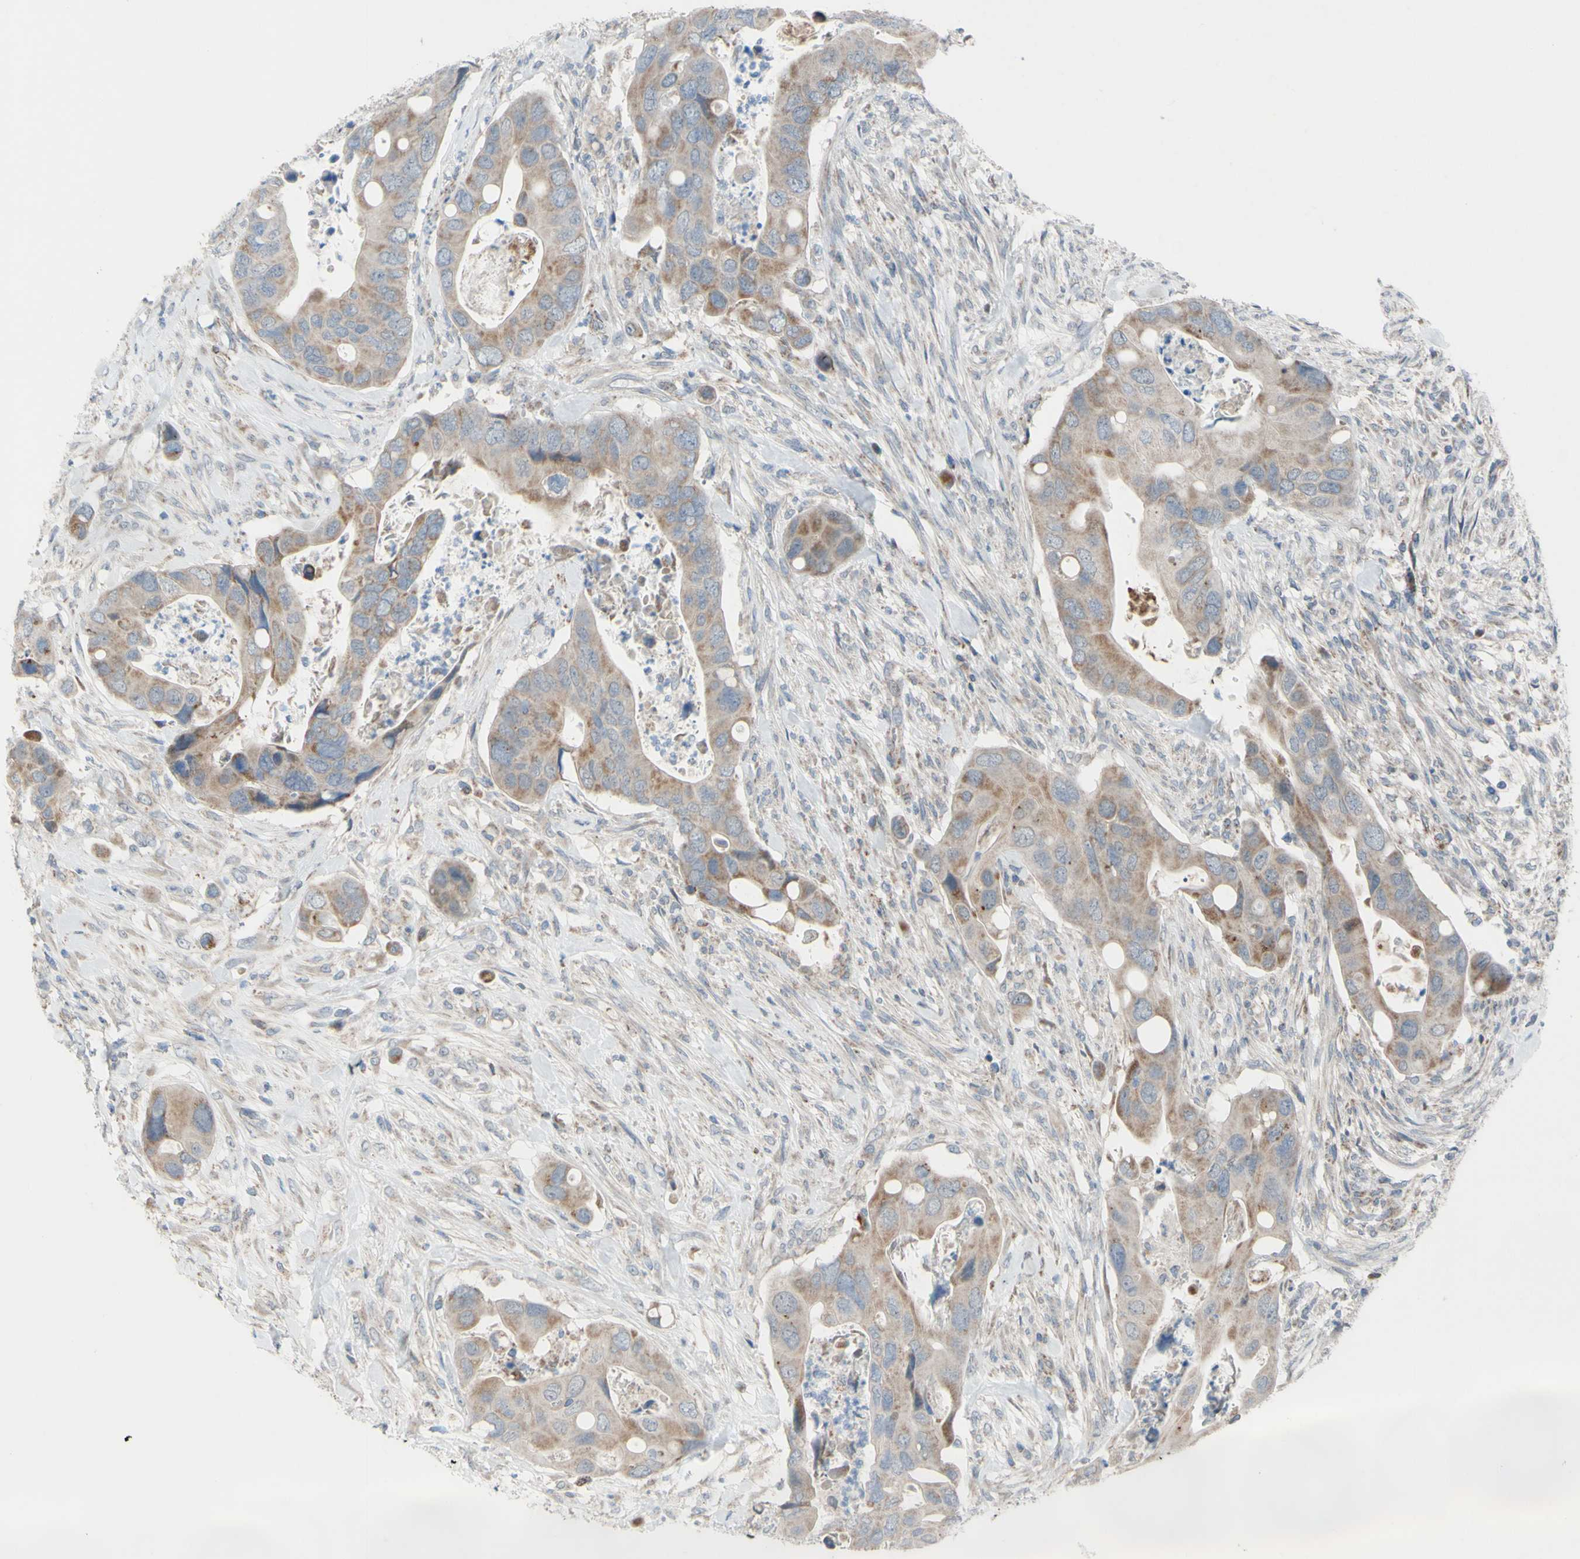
{"staining": {"intensity": "weak", "quantity": ">75%", "location": "cytoplasmic/membranous"}, "tissue": "colorectal cancer", "cell_type": "Tumor cells", "image_type": "cancer", "snomed": [{"axis": "morphology", "description": "Adenocarcinoma, NOS"}, {"axis": "topography", "description": "Rectum"}], "caption": "Immunohistochemical staining of human colorectal cancer reveals low levels of weak cytoplasmic/membranous positivity in approximately >75% of tumor cells.", "gene": "GLT8D1", "patient": {"sex": "female", "age": 57}}